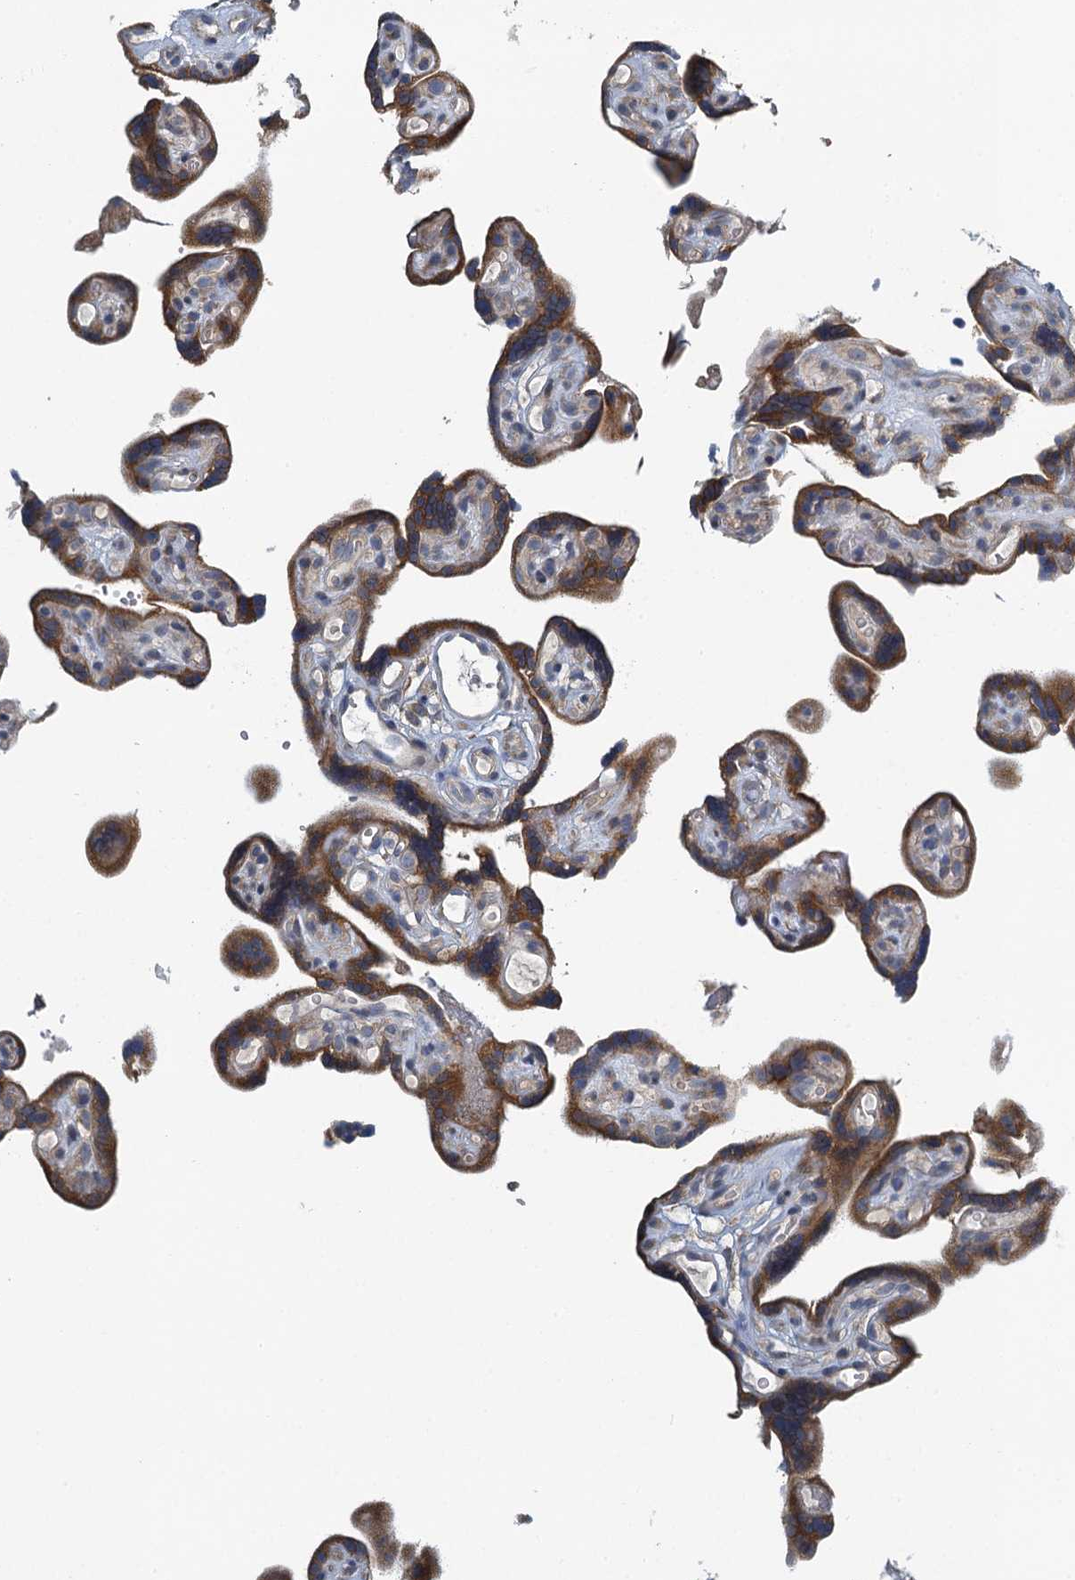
{"staining": {"intensity": "moderate", "quantity": ">75%", "location": "cytoplasmic/membranous"}, "tissue": "placenta", "cell_type": "Decidual cells", "image_type": "normal", "snomed": [{"axis": "morphology", "description": "Normal tissue, NOS"}, {"axis": "topography", "description": "Placenta"}], "caption": "Placenta stained with DAB (3,3'-diaminobenzidine) immunohistochemistry (IHC) reveals medium levels of moderate cytoplasmic/membranous positivity in about >75% of decidual cells. Nuclei are stained in blue.", "gene": "ALG2", "patient": {"sex": "female", "age": 30}}